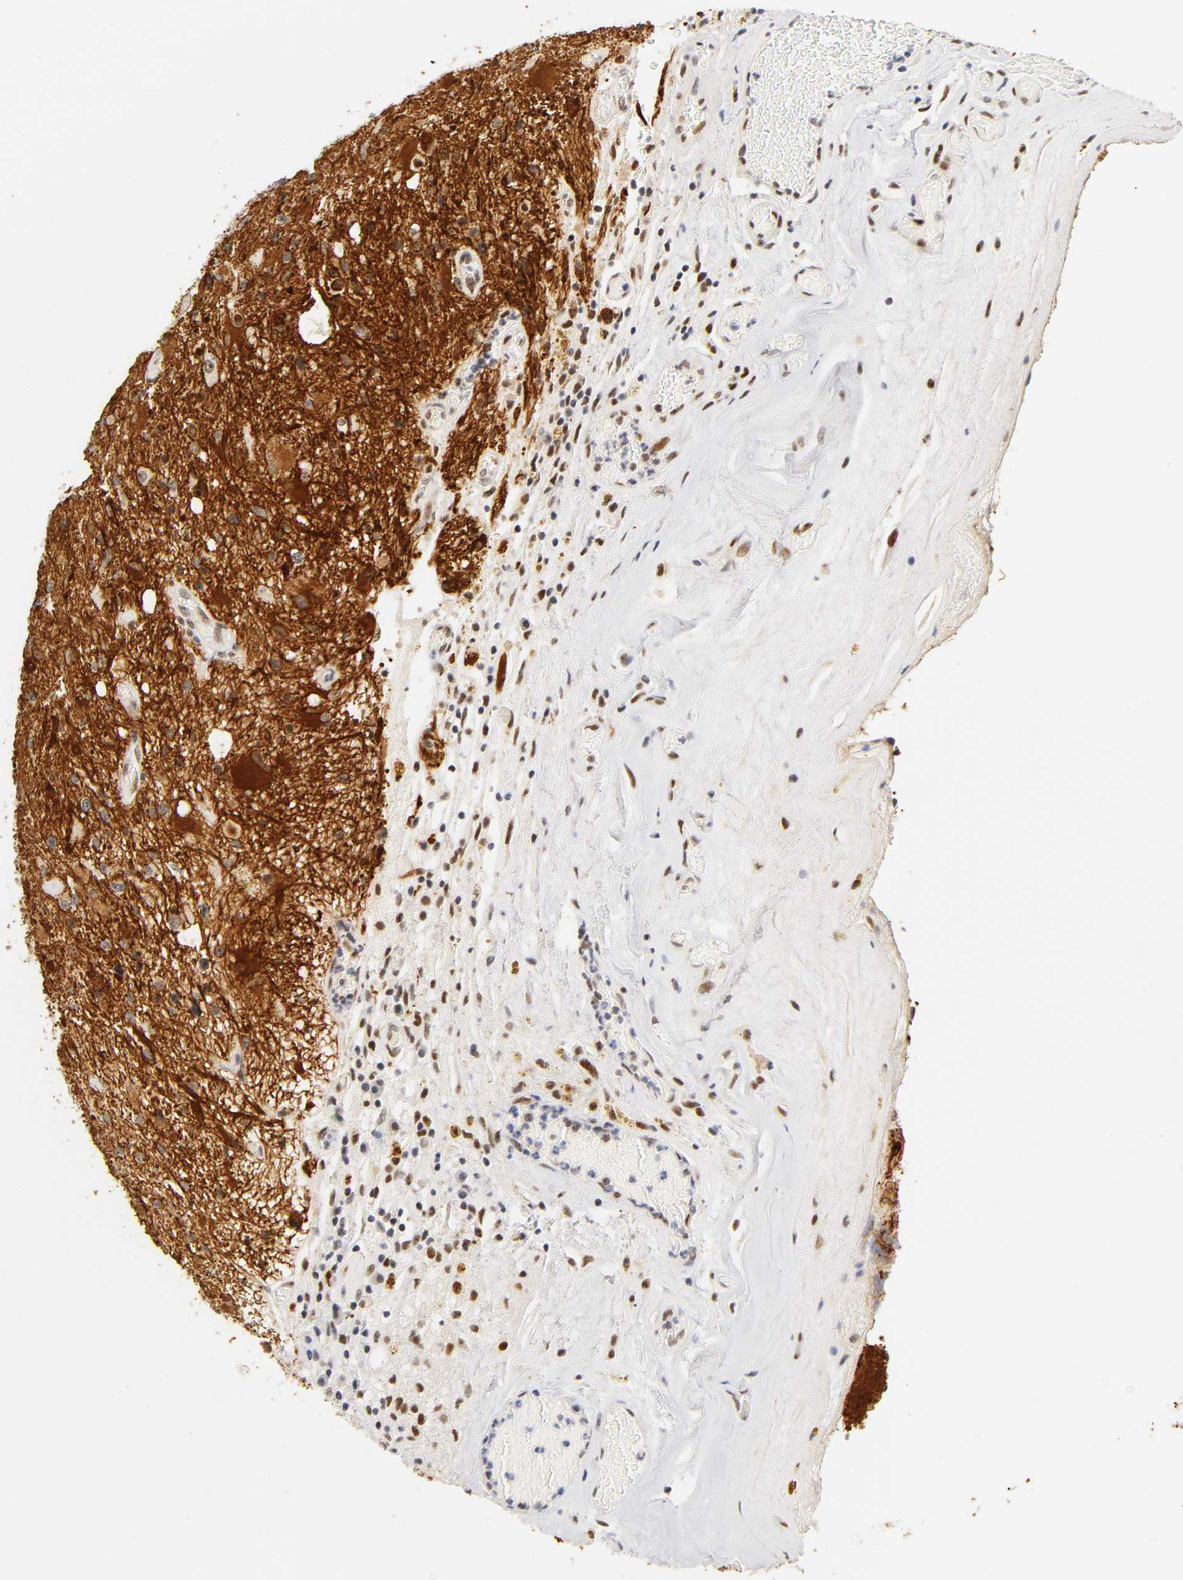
{"staining": {"intensity": "strong", "quantity": "25%-75%", "location": "cytoplasmic/membranous"}, "tissue": "glioma", "cell_type": "Tumor cells", "image_type": "cancer", "snomed": [{"axis": "morphology", "description": "Glioma, malignant, Low grade"}, {"axis": "topography", "description": "Brain"}], "caption": "Immunohistochemistry (IHC) of glioma shows high levels of strong cytoplasmic/membranous staining in about 25%-75% of tumor cells. (IHC, brightfield microscopy, high magnification).", "gene": "MNAT1", "patient": {"sex": "male", "age": 58}}